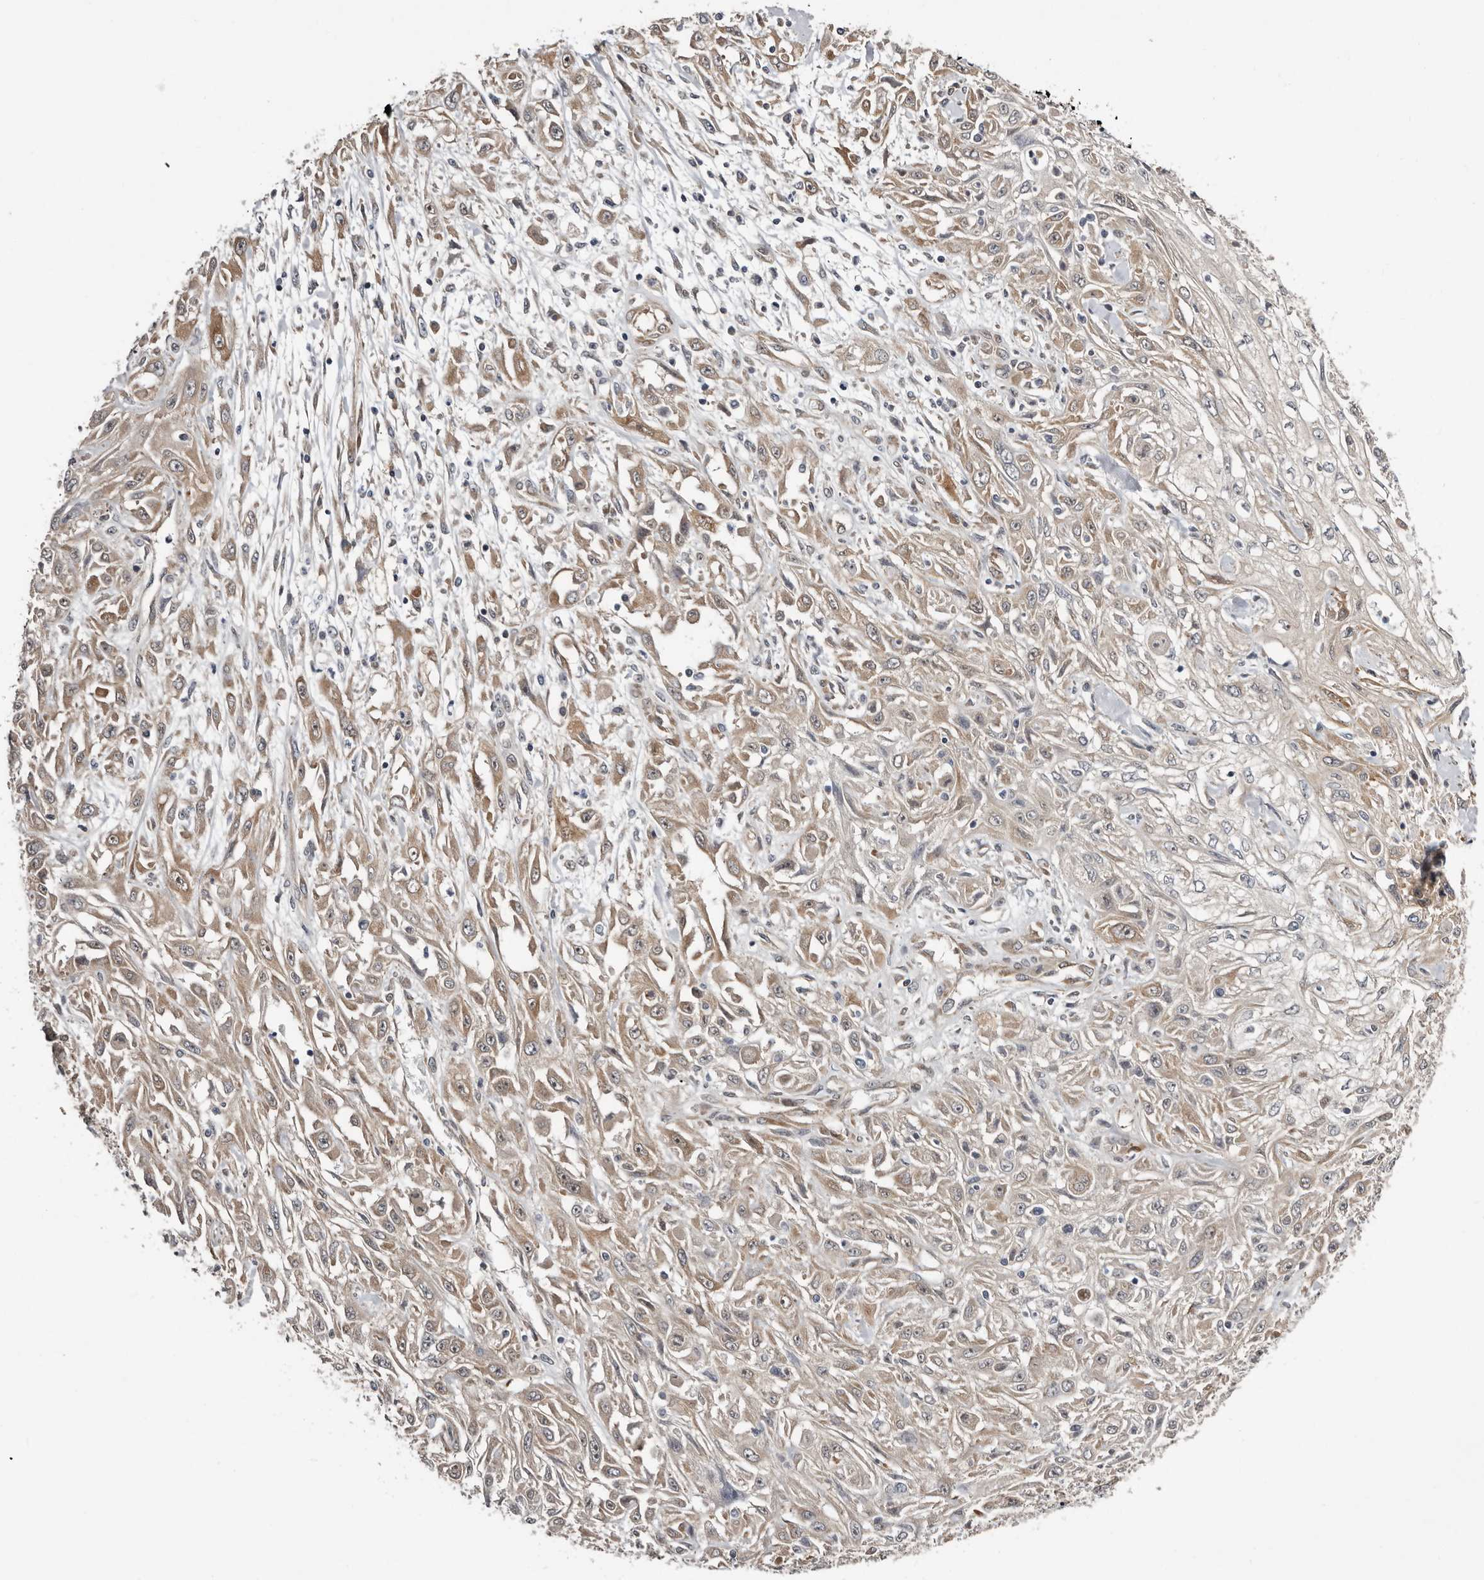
{"staining": {"intensity": "weak", "quantity": "25%-75%", "location": "cytoplasmic/membranous"}, "tissue": "skin cancer", "cell_type": "Tumor cells", "image_type": "cancer", "snomed": [{"axis": "morphology", "description": "Squamous cell carcinoma, NOS"}, {"axis": "morphology", "description": "Squamous cell carcinoma, metastatic, NOS"}, {"axis": "topography", "description": "Skin"}, {"axis": "topography", "description": "Lymph node"}], "caption": "The immunohistochemical stain labels weak cytoplasmic/membranous expression in tumor cells of squamous cell carcinoma (skin) tissue.", "gene": "SBDS", "patient": {"sex": "male", "age": 75}}